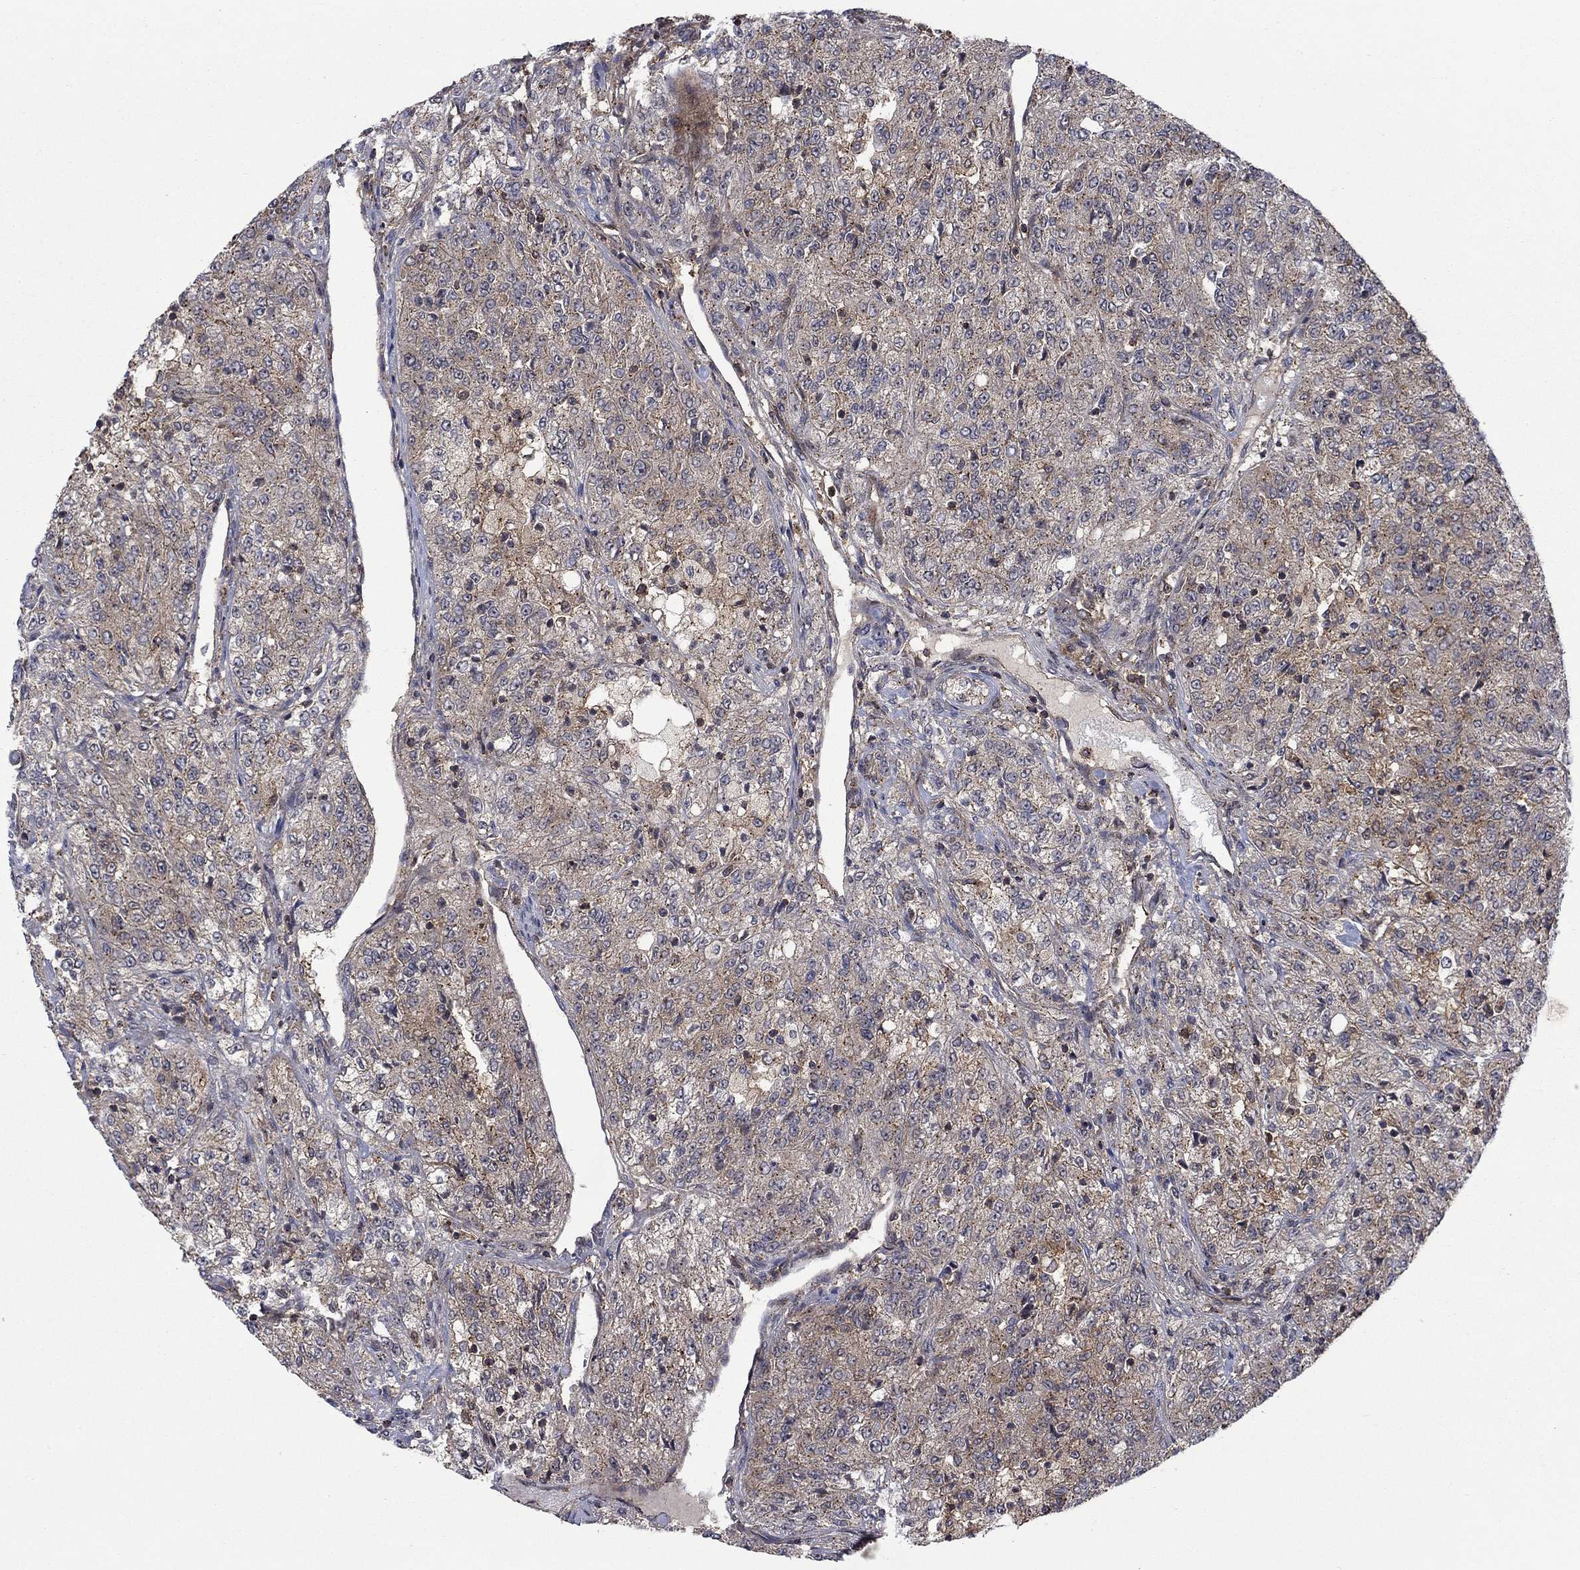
{"staining": {"intensity": "weak", "quantity": "25%-75%", "location": "cytoplasmic/membranous"}, "tissue": "renal cancer", "cell_type": "Tumor cells", "image_type": "cancer", "snomed": [{"axis": "morphology", "description": "Adenocarcinoma, NOS"}, {"axis": "topography", "description": "Kidney"}], "caption": "There is low levels of weak cytoplasmic/membranous expression in tumor cells of renal adenocarcinoma, as demonstrated by immunohistochemical staining (brown color).", "gene": "IFI35", "patient": {"sex": "female", "age": 63}}